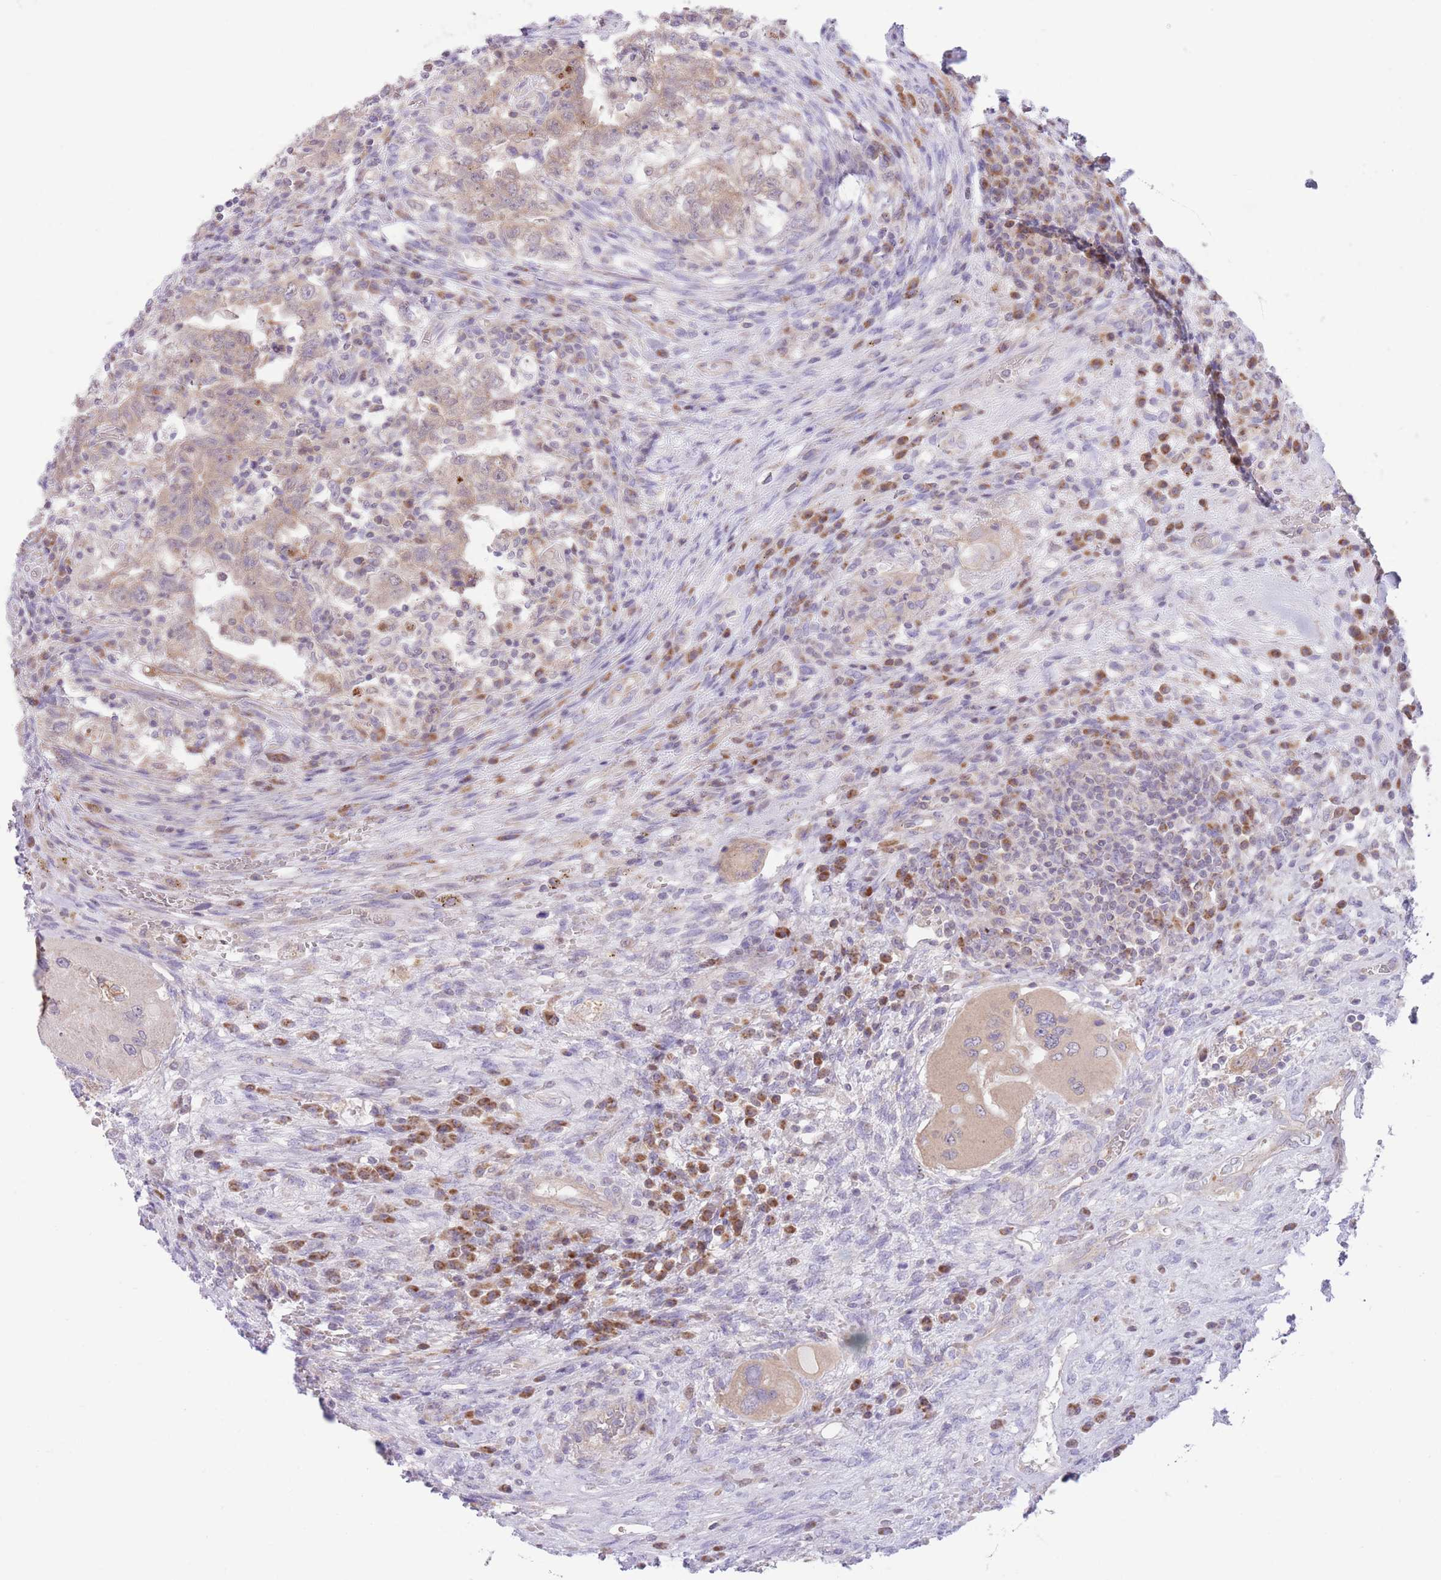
{"staining": {"intensity": "weak", "quantity": "25%-75%", "location": "cytoplasmic/membranous"}, "tissue": "testis cancer", "cell_type": "Tumor cells", "image_type": "cancer", "snomed": [{"axis": "morphology", "description": "Carcinoma, Embryonal, NOS"}, {"axis": "topography", "description": "Testis"}], "caption": "Protein analysis of embryonal carcinoma (testis) tissue reveals weak cytoplasmic/membranous positivity in about 25%-75% of tumor cells.", "gene": "BOLA2B", "patient": {"sex": "male", "age": 26}}